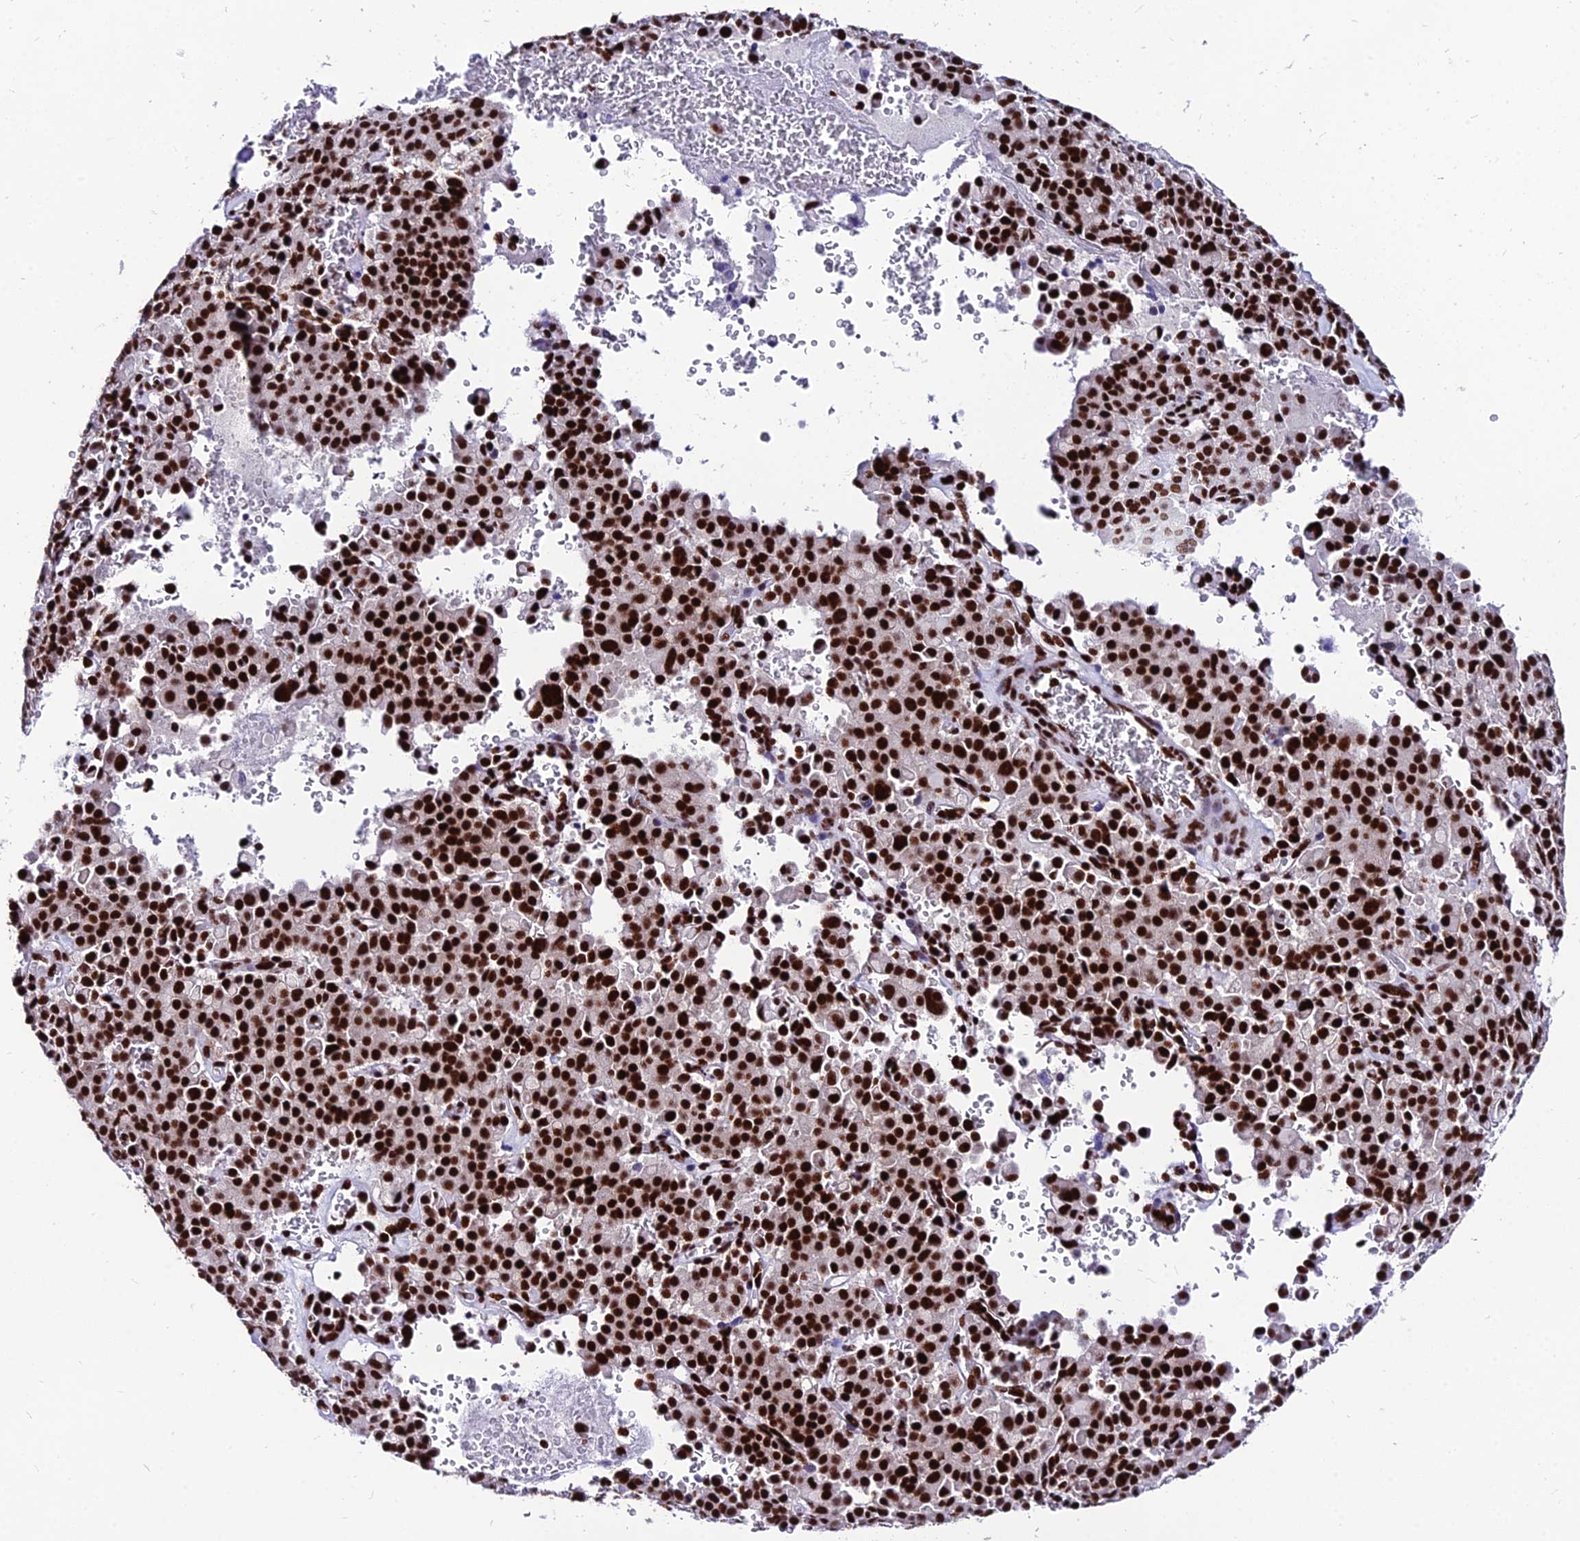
{"staining": {"intensity": "strong", "quantity": ">75%", "location": "nuclear"}, "tissue": "pancreatic cancer", "cell_type": "Tumor cells", "image_type": "cancer", "snomed": [{"axis": "morphology", "description": "Adenocarcinoma, NOS"}, {"axis": "topography", "description": "Pancreas"}], "caption": "This is a histology image of immunohistochemistry staining of adenocarcinoma (pancreatic), which shows strong positivity in the nuclear of tumor cells.", "gene": "HNRNPH1", "patient": {"sex": "male", "age": 65}}